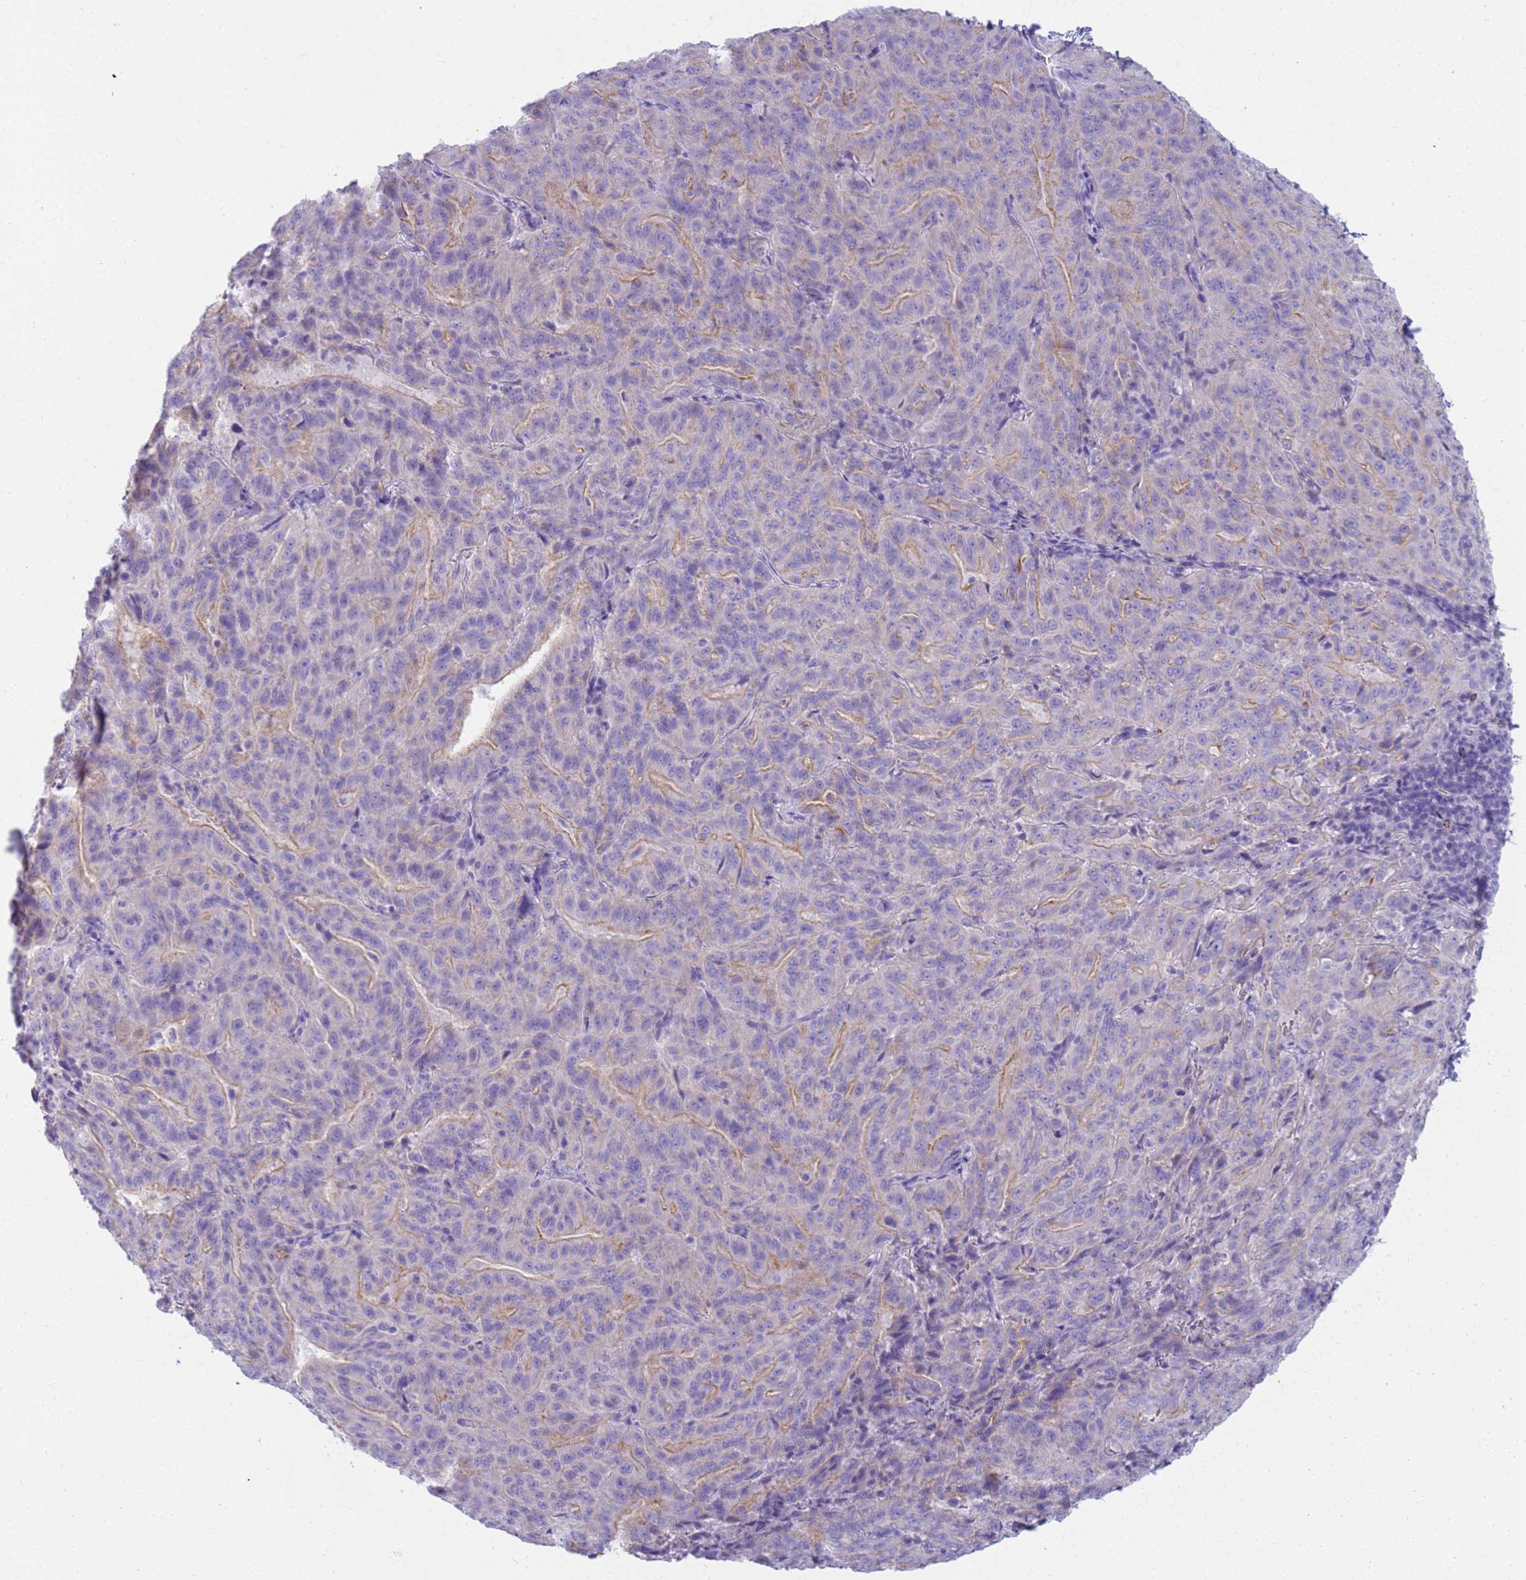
{"staining": {"intensity": "weak", "quantity": "25%-75%", "location": "cytoplasmic/membranous"}, "tissue": "pancreatic cancer", "cell_type": "Tumor cells", "image_type": "cancer", "snomed": [{"axis": "morphology", "description": "Adenocarcinoma, NOS"}, {"axis": "topography", "description": "Pancreas"}], "caption": "Immunohistochemistry (IHC) of pancreatic cancer (adenocarcinoma) reveals low levels of weak cytoplasmic/membranous expression in approximately 25%-75% of tumor cells.", "gene": "RNASE2", "patient": {"sex": "male", "age": 63}}